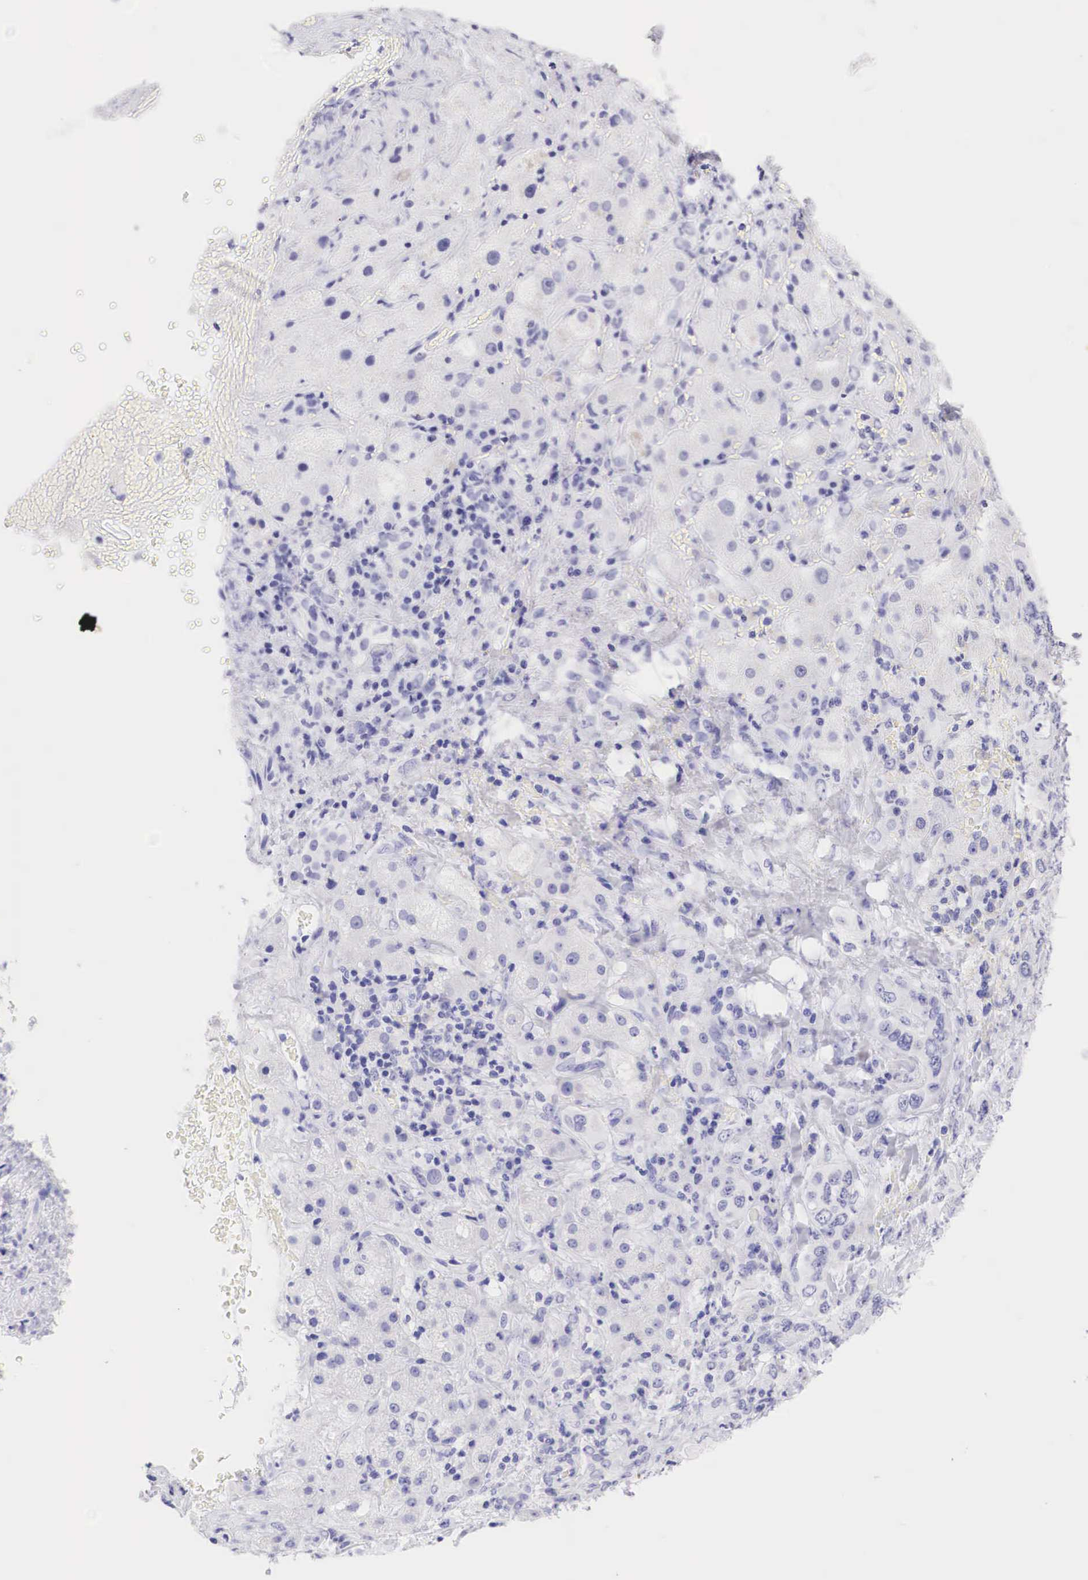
{"staining": {"intensity": "negative", "quantity": "none", "location": "none"}, "tissue": "liver cancer", "cell_type": "Tumor cells", "image_type": "cancer", "snomed": [{"axis": "morphology", "description": "Cholangiocarcinoma"}, {"axis": "topography", "description": "Liver"}], "caption": "Immunohistochemical staining of human liver cancer (cholangiocarcinoma) shows no significant staining in tumor cells.", "gene": "TYR", "patient": {"sex": "female", "age": 79}}